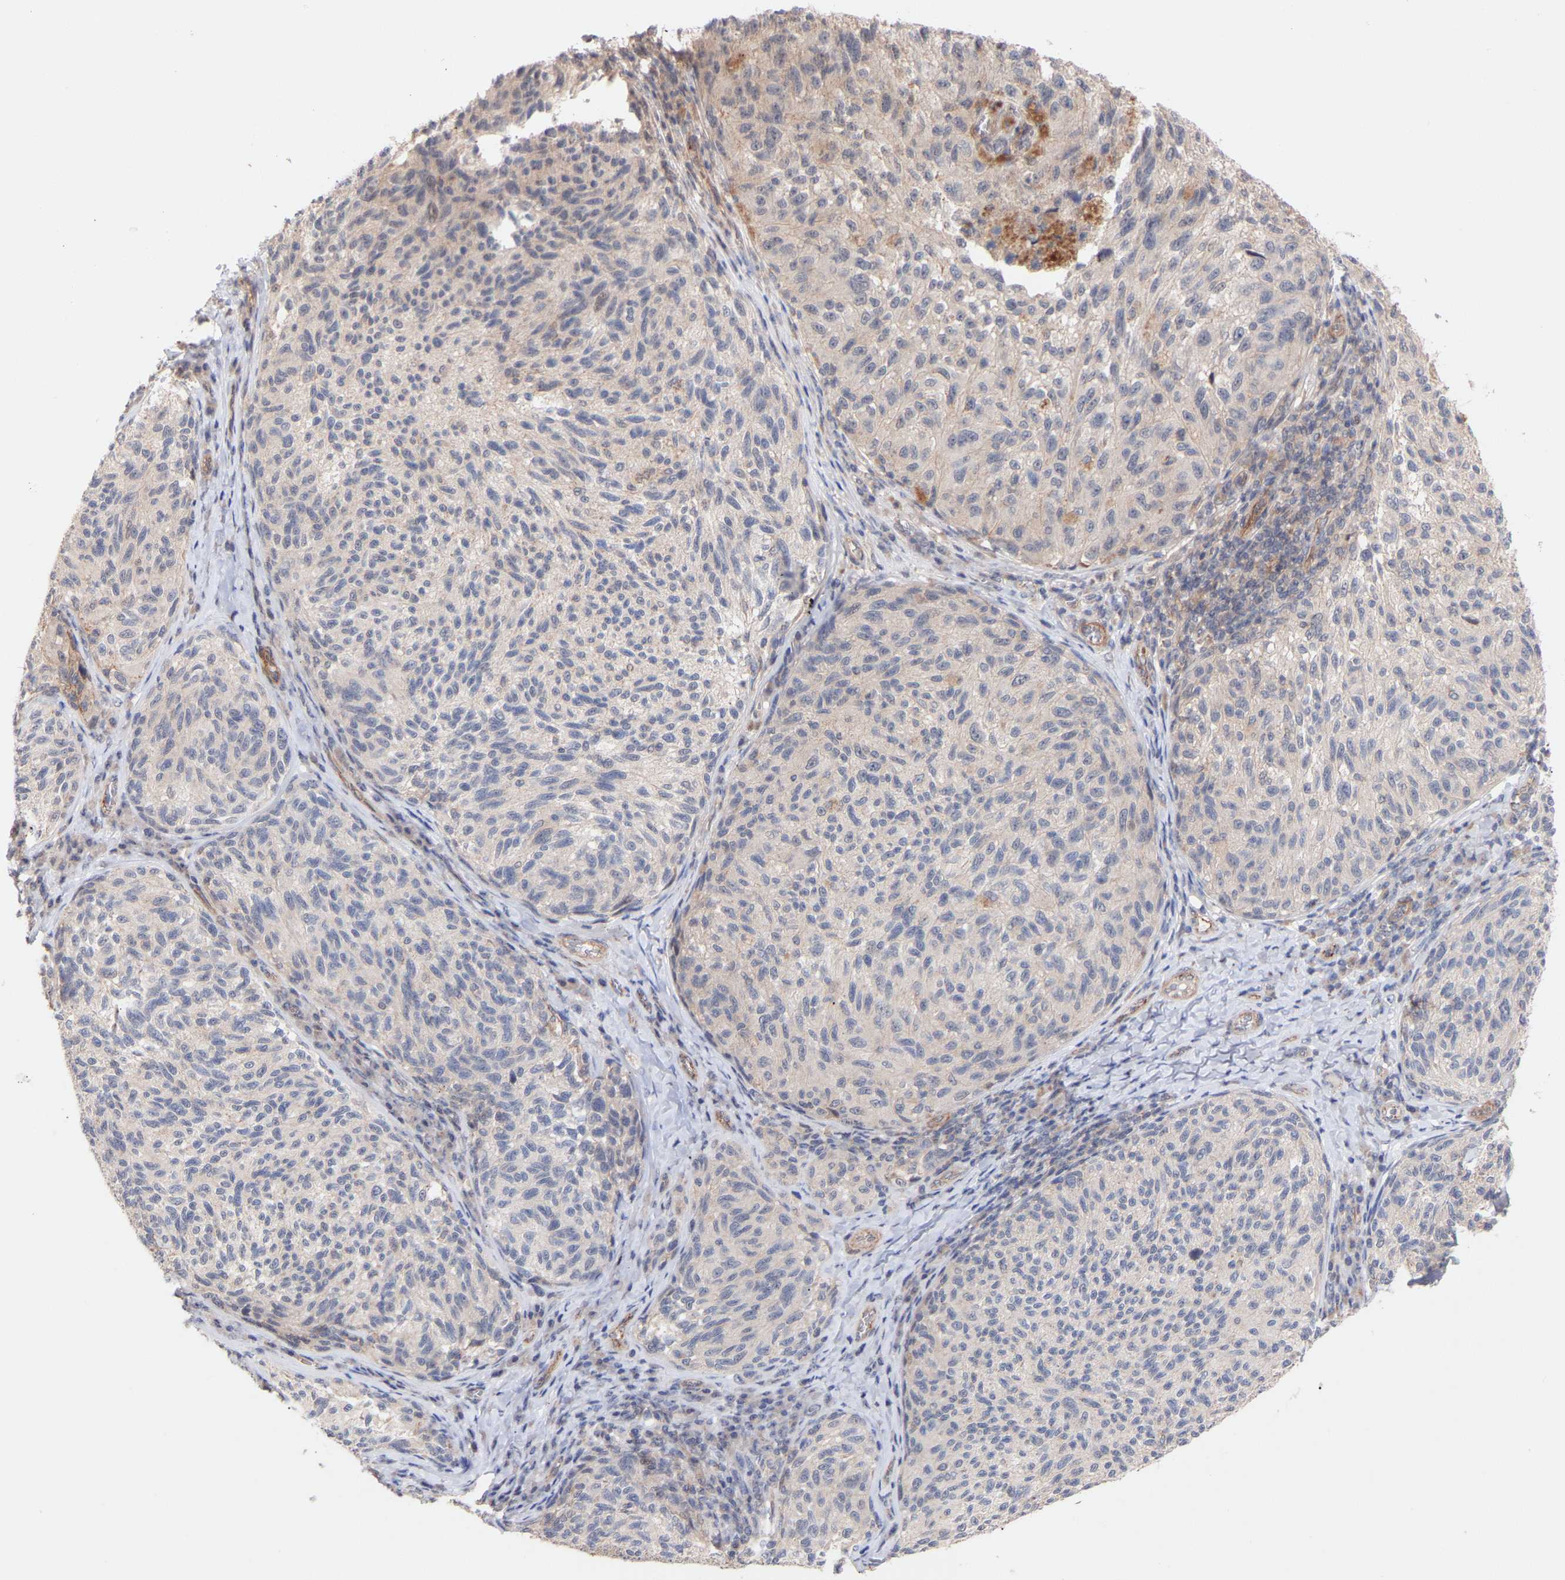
{"staining": {"intensity": "negative", "quantity": "none", "location": "none"}, "tissue": "melanoma", "cell_type": "Tumor cells", "image_type": "cancer", "snomed": [{"axis": "morphology", "description": "Malignant melanoma, NOS"}, {"axis": "topography", "description": "Skin"}], "caption": "A high-resolution photomicrograph shows IHC staining of melanoma, which demonstrates no significant positivity in tumor cells.", "gene": "PDLIM5", "patient": {"sex": "female", "age": 73}}